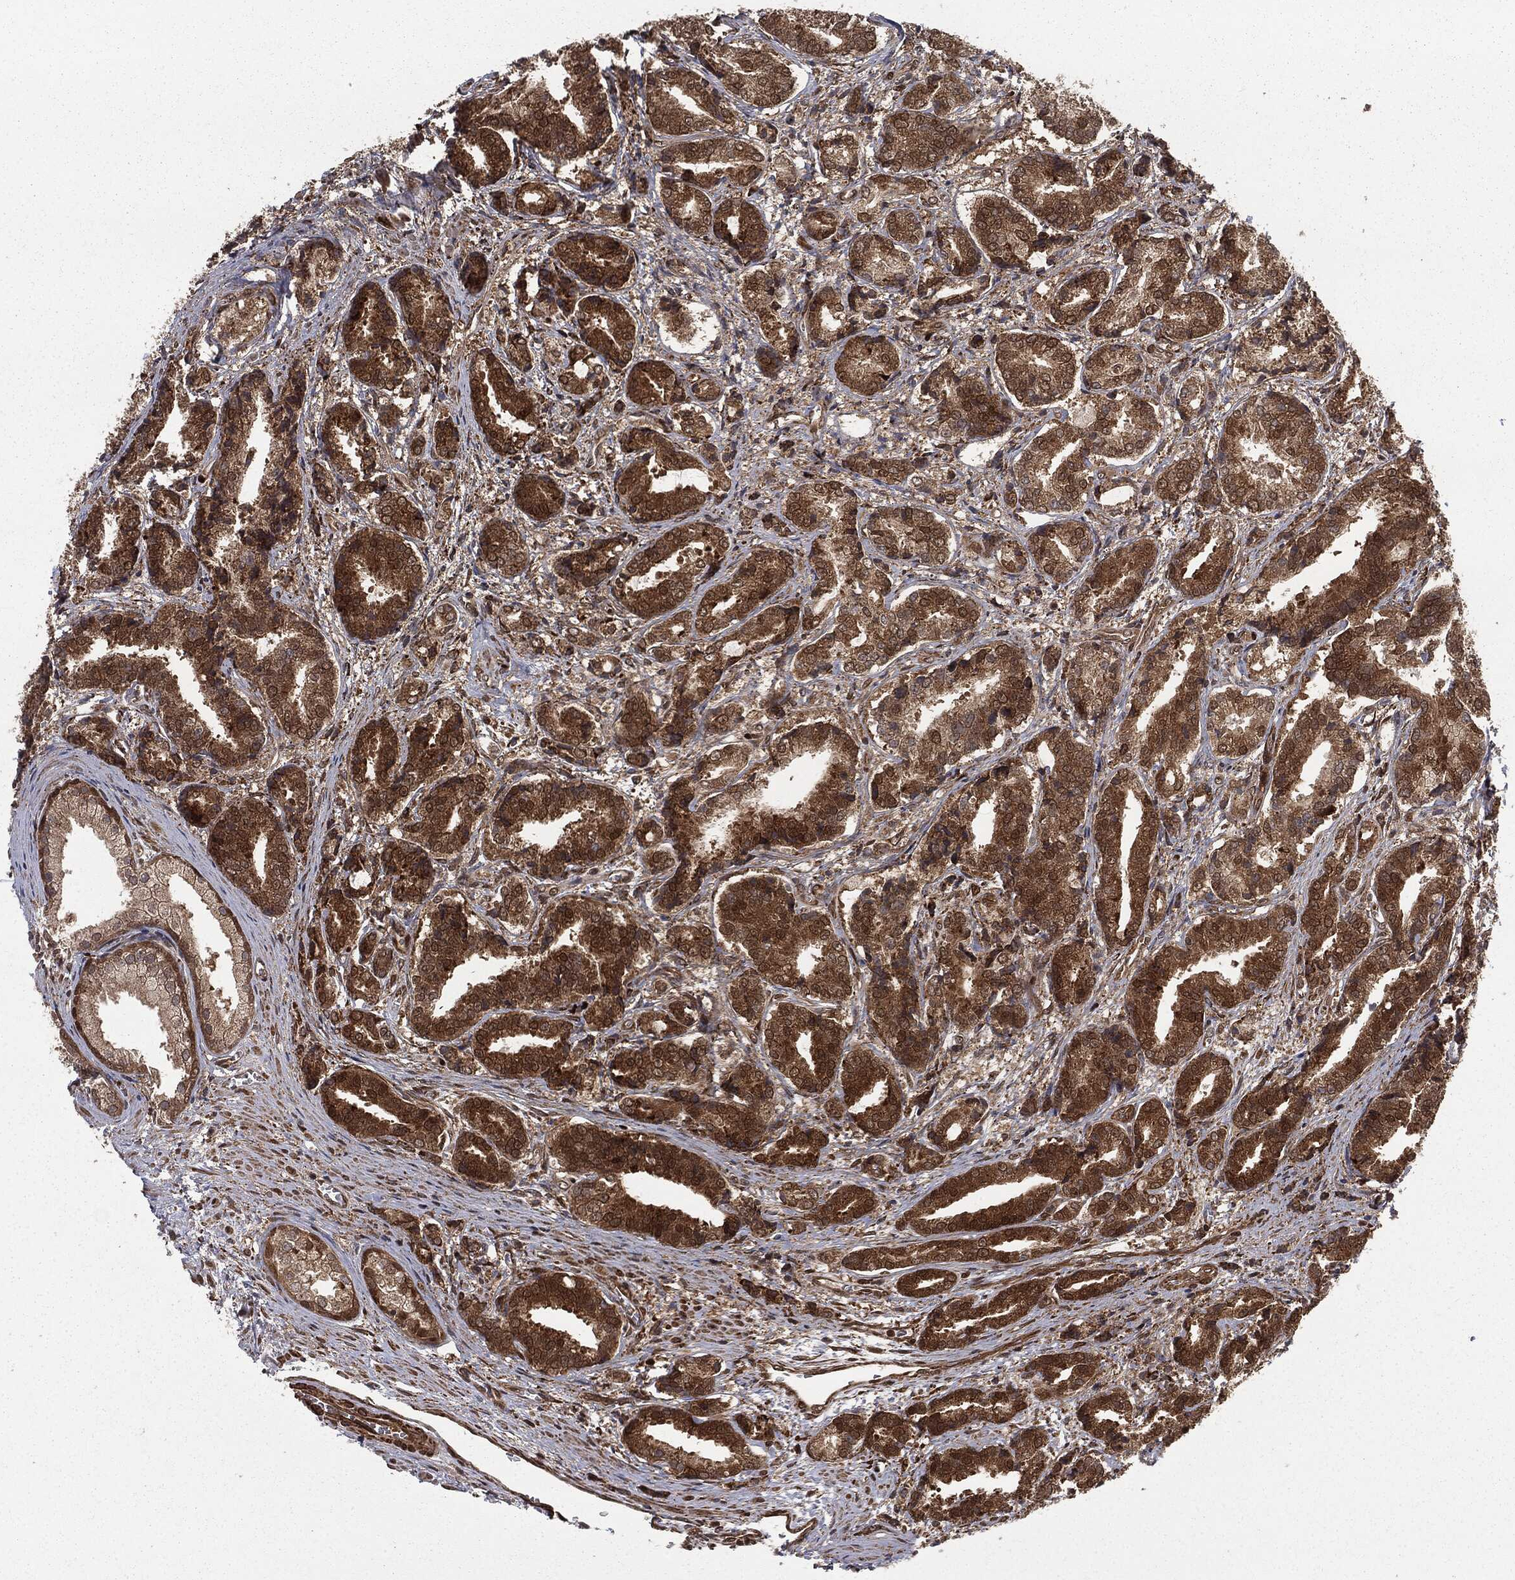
{"staining": {"intensity": "strong", "quantity": ">75%", "location": "cytoplasmic/membranous,nuclear"}, "tissue": "prostate cancer", "cell_type": "Tumor cells", "image_type": "cancer", "snomed": [{"axis": "morphology", "description": "Adenocarcinoma, High grade"}, {"axis": "topography", "description": "Prostate and seminal vesicle, NOS"}], "caption": "IHC staining of prostate cancer (high-grade adenocarcinoma), which displays high levels of strong cytoplasmic/membranous and nuclear expression in approximately >75% of tumor cells indicating strong cytoplasmic/membranous and nuclear protein expression. The staining was performed using DAB (3,3'-diaminobenzidine) (brown) for protein detection and nuclei were counterstained in hematoxylin (blue).", "gene": "RANBP9", "patient": {"sex": "male", "age": 61}}